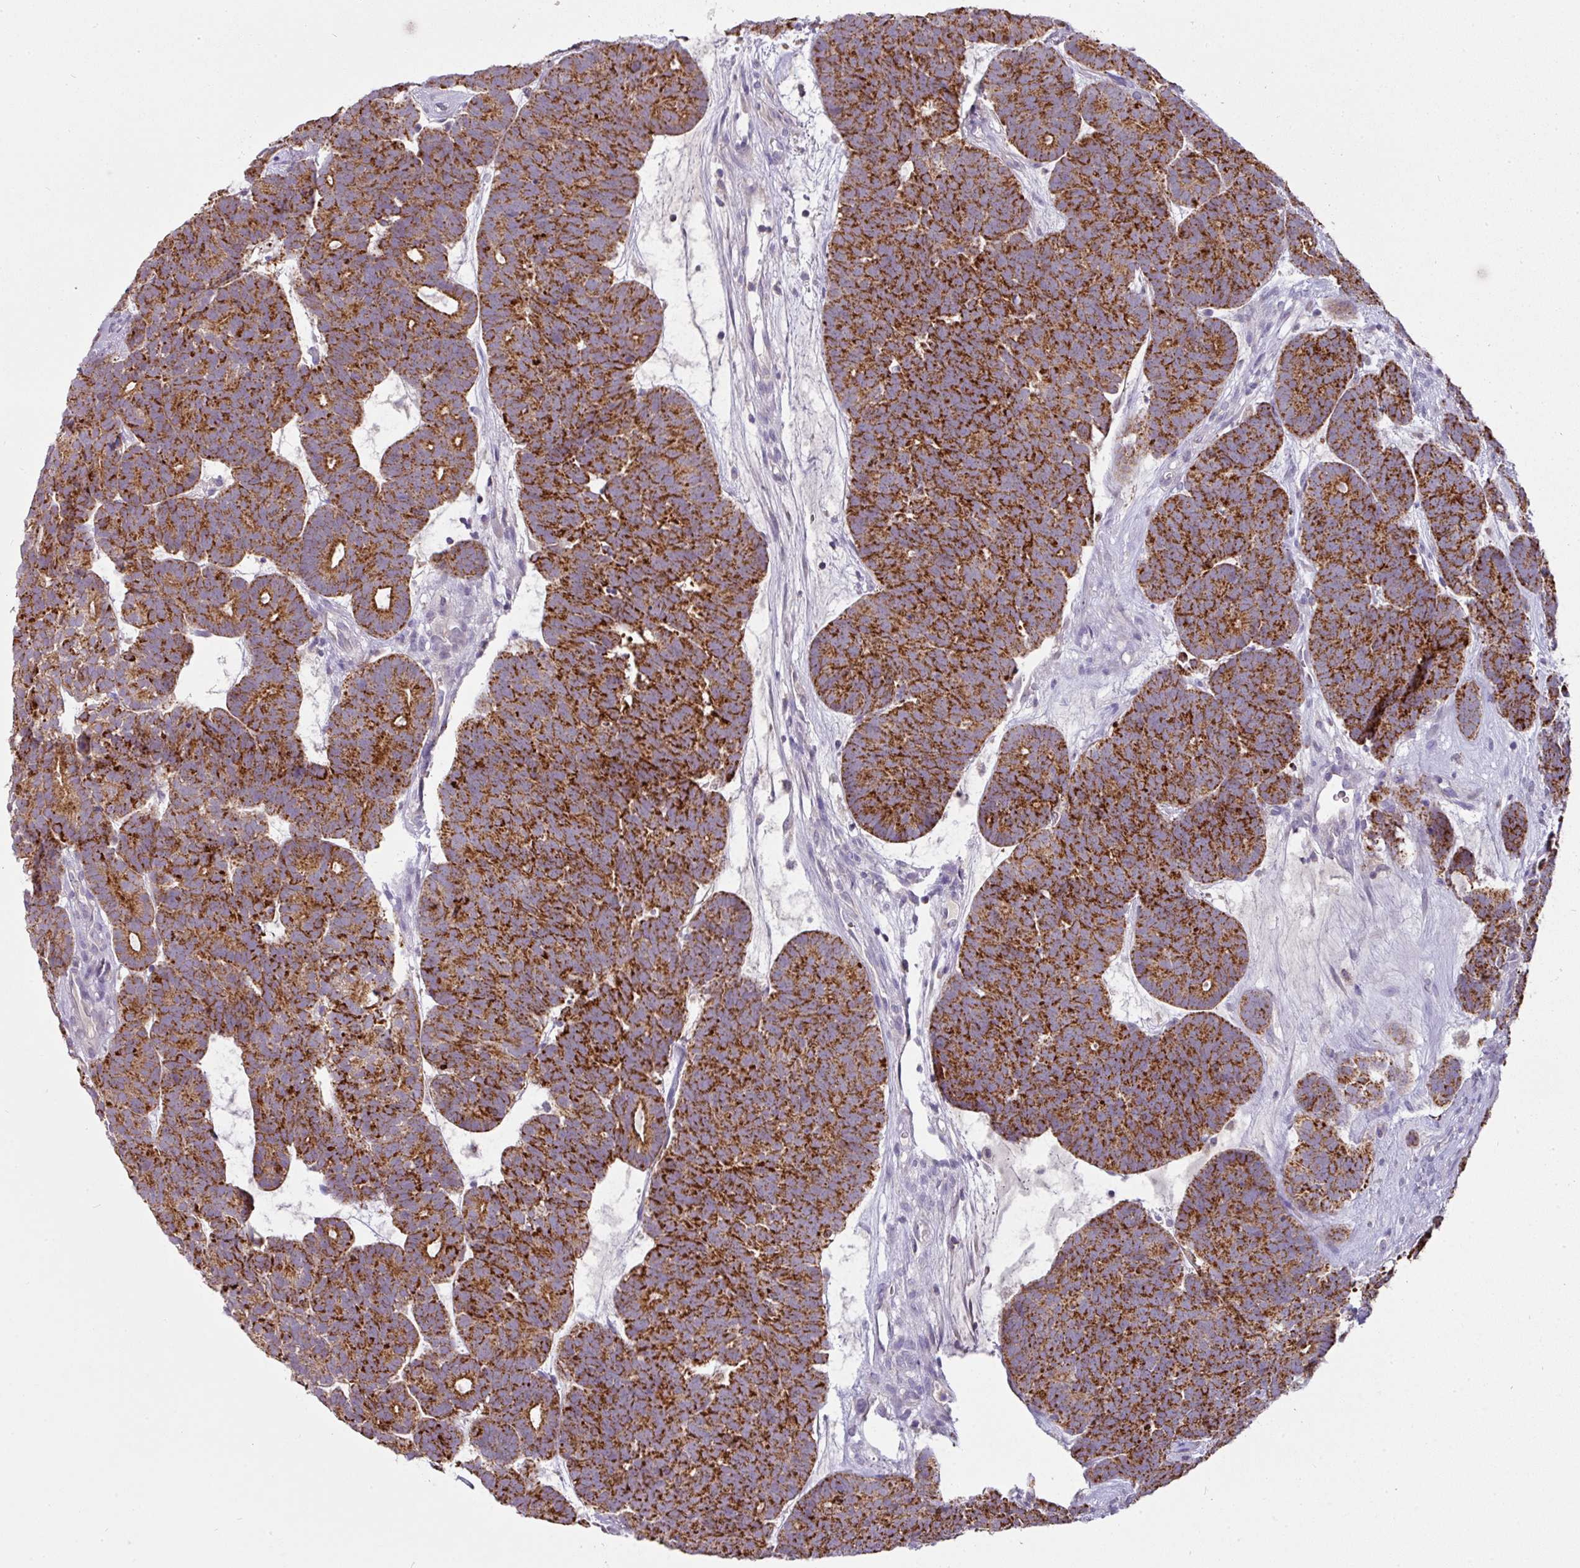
{"staining": {"intensity": "strong", "quantity": ">75%", "location": "cytoplasmic/membranous"}, "tissue": "head and neck cancer", "cell_type": "Tumor cells", "image_type": "cancer", "snomed": [{"axis": "morphology", "description": "Adenocarcinoma, NOS"}, {"axis": "topography", "description": "Head-Neck"}], "caption": "Approximately >75% of tumor cells in head and neck adenocarcinoma show strong cytoplasmic/membranous protein positivity as visualized by brown immunohistochemical staining.", "gene": "TRAPPC1", "patient": {"sex": "female", "age": 81}}